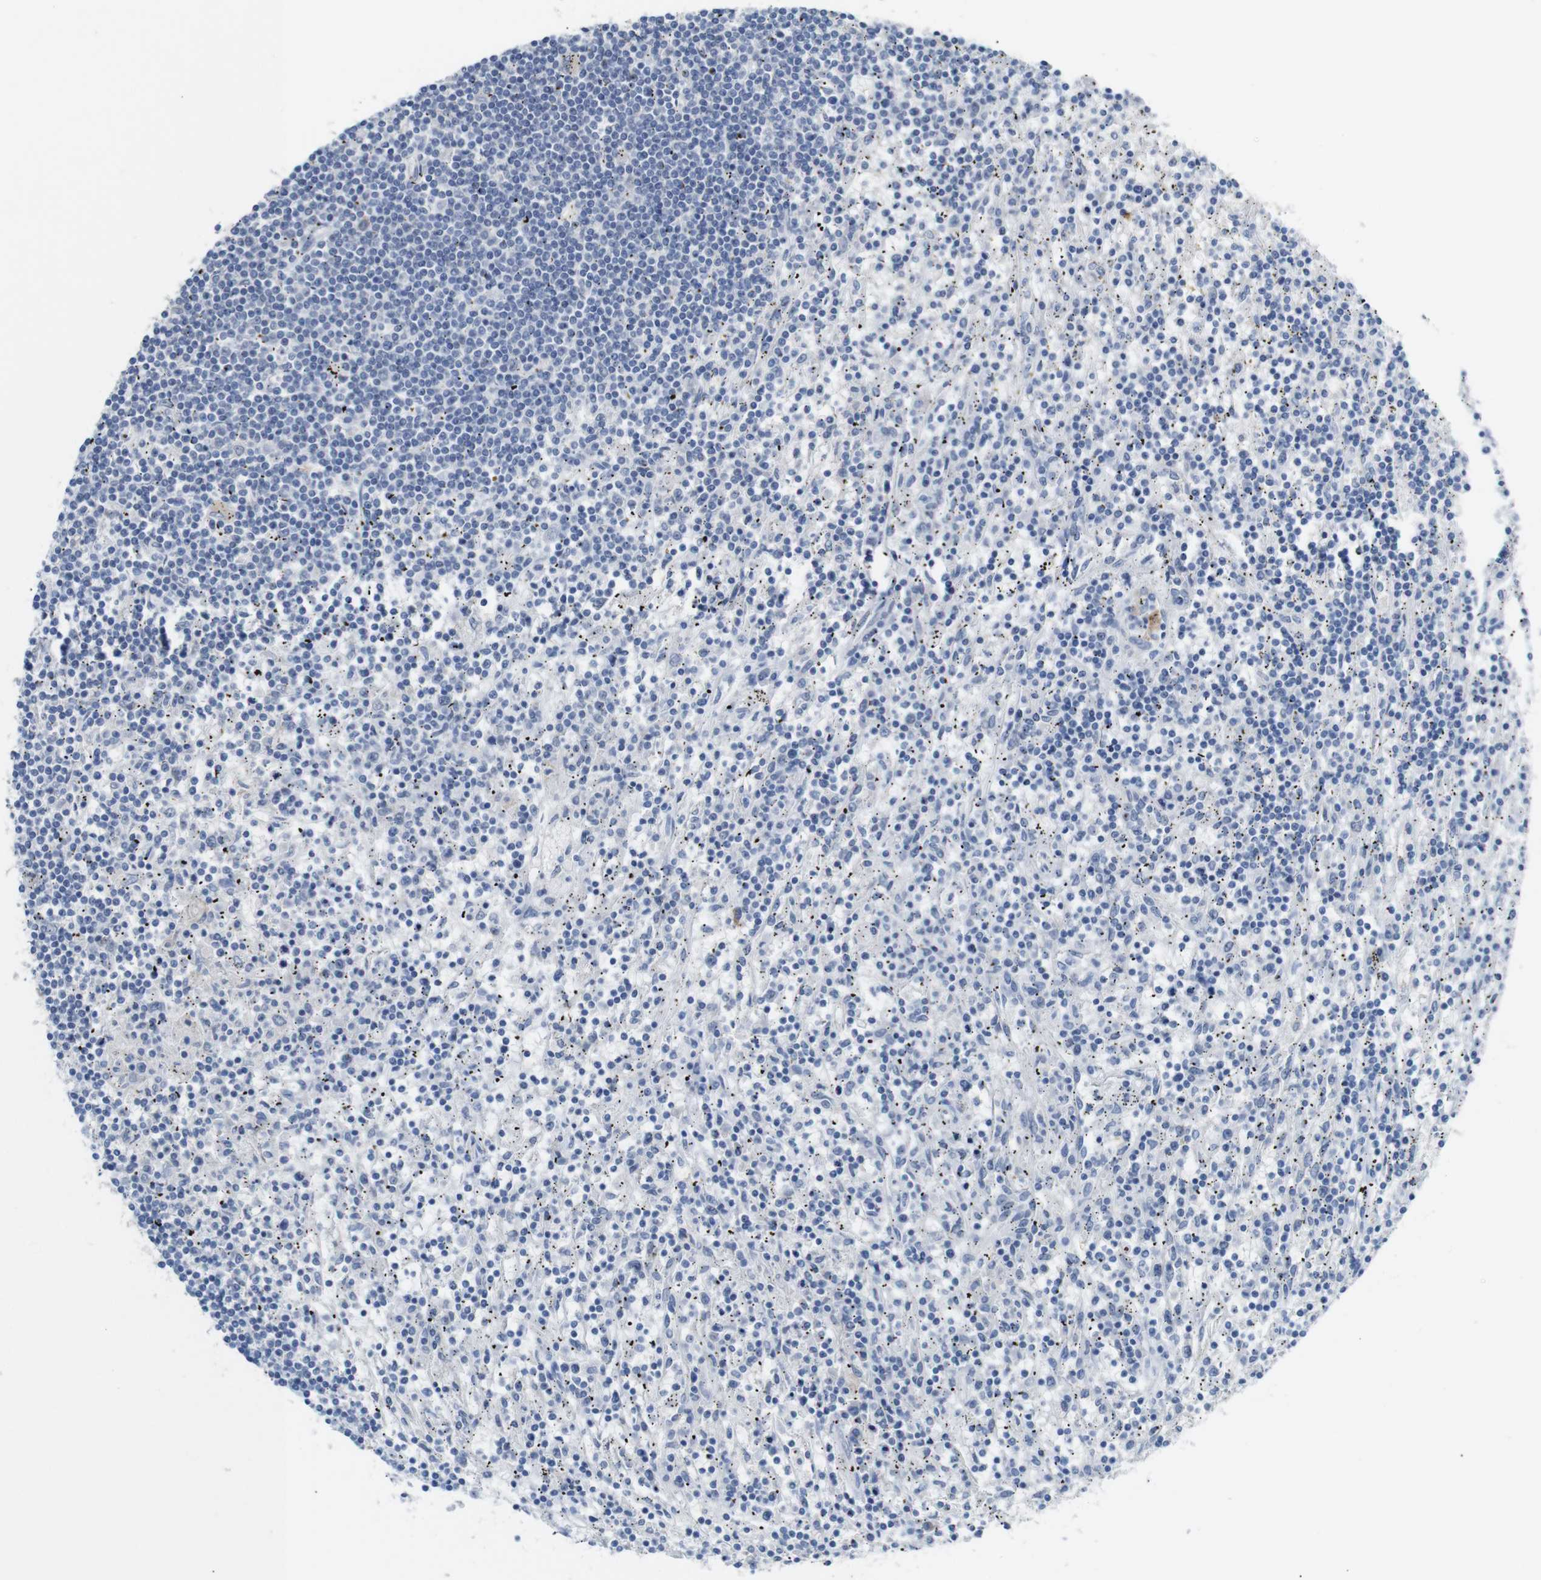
{"staining": {"intensity": "negative", "quantity": "none", "location": "none"}, "tissue": "lymphoma", "cell_type": "Tumor cells", "image_type": "cancer", "snomed": [{"axis": "morphology", "description": "Malignant lymphoma, non-Hodgkin's type, Low grade"}, {"axis": "topography", "description": "Spleen"}], "caption": "DAB (3,3'-diaminobenzidine) immunohistochemical staining of human malignant lymphoma, non-Hodgkin's type (low-grade) displays no significant staining in tumor cells.", "gene": "CHRM5", "patient": {"sex": "male", "age": 76}}